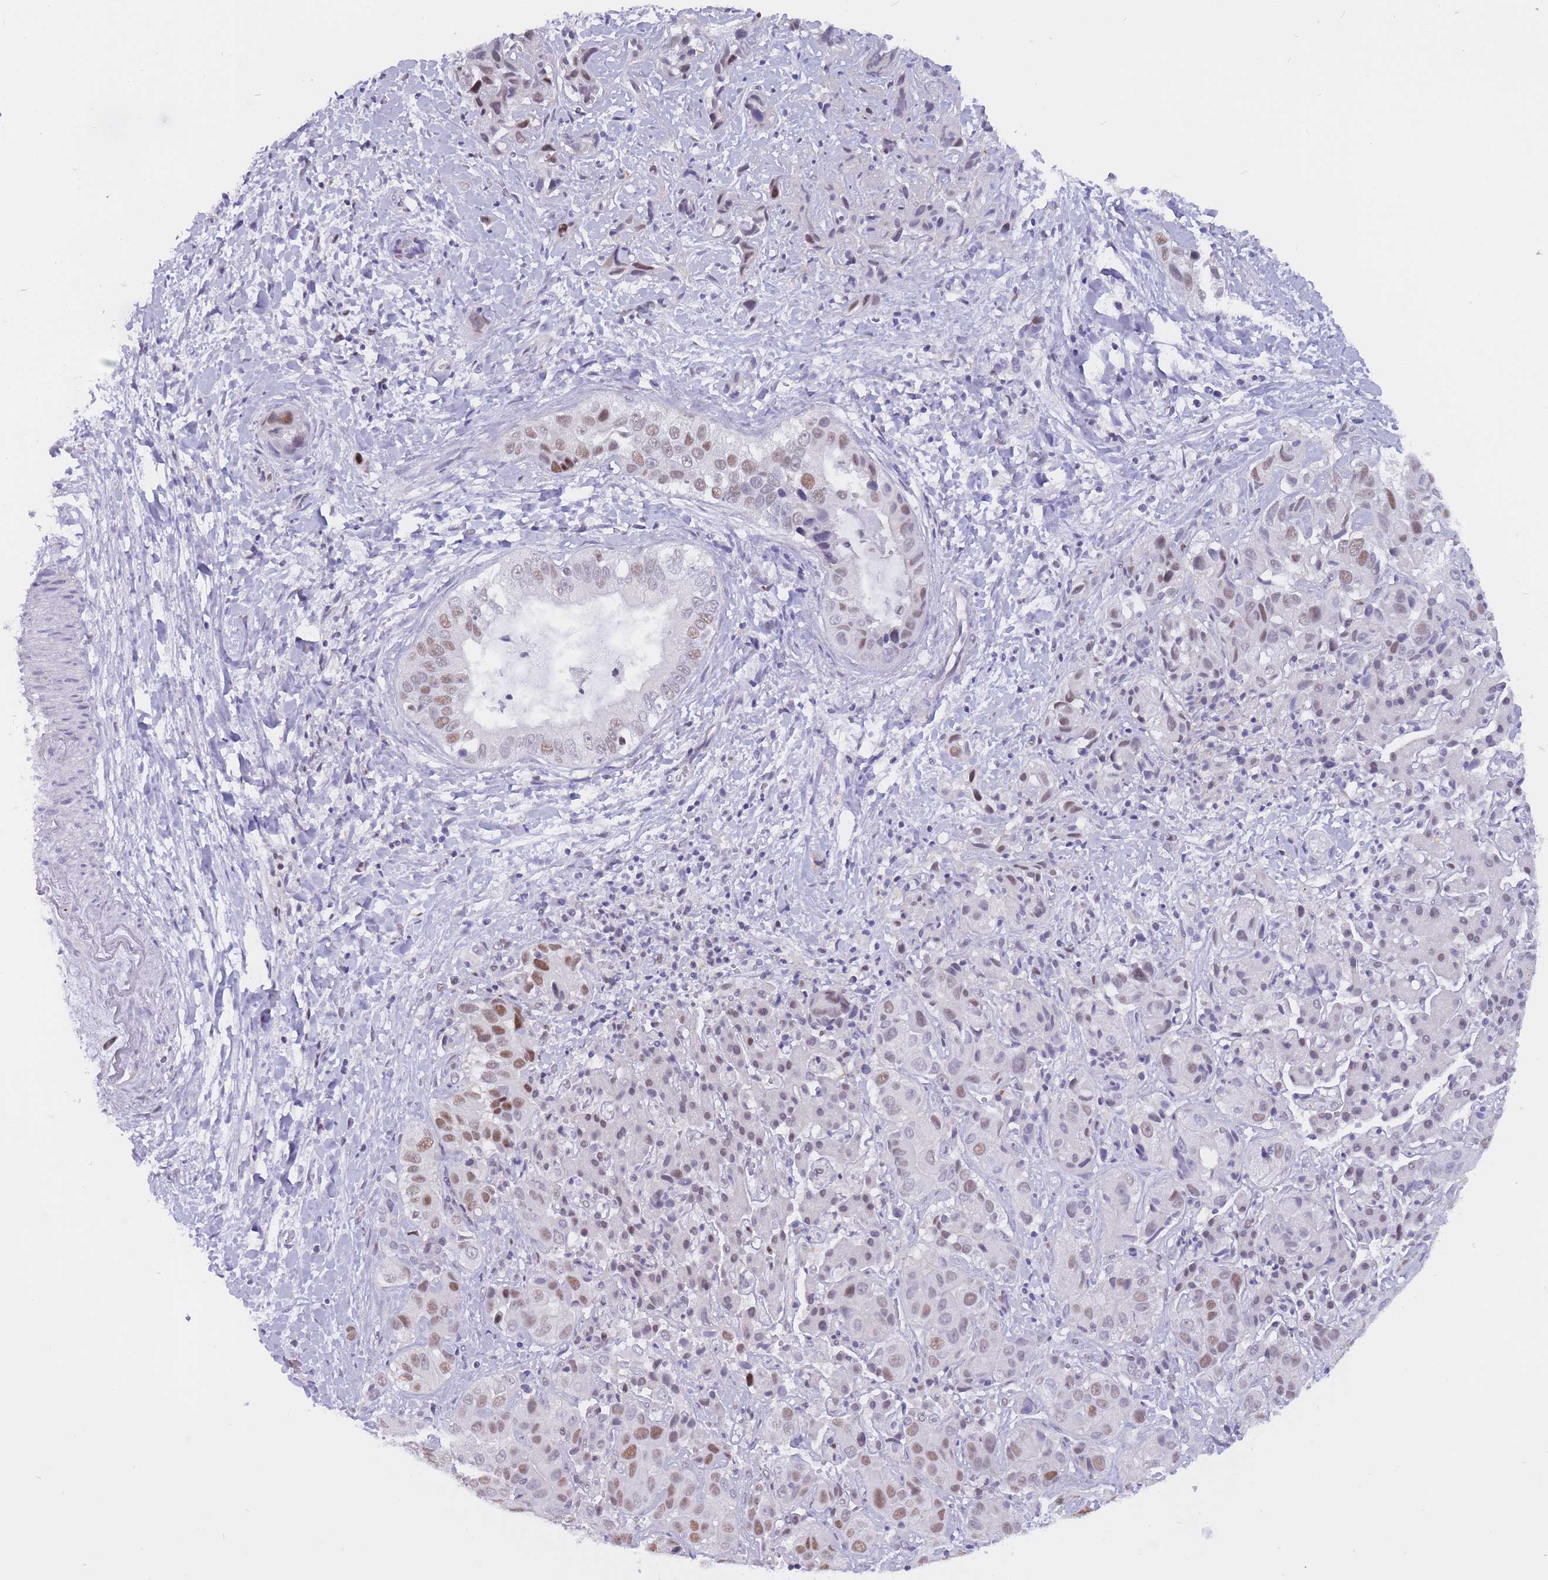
{"staining": {"intensity": "moderate", "quantity": "25%-75%", "location": "nuclear"}, "tissue": "liver cancer", "cell_type": "Tumor cells", "image_type": "cancer", "snomed": [{"axis": "morphology", "description": "Cholangiocarcinoma"}, {"axis": "topography", "description": "Liver"}], "caption": "Immunohistochemical staining of liver cholangiocarcinoma exhibits medium levels of moderate nuclear protein staining in approximately 25%-75% of tumor cells.", "gene": "NASP", "patient": {"sex": "female", "age": 52}}